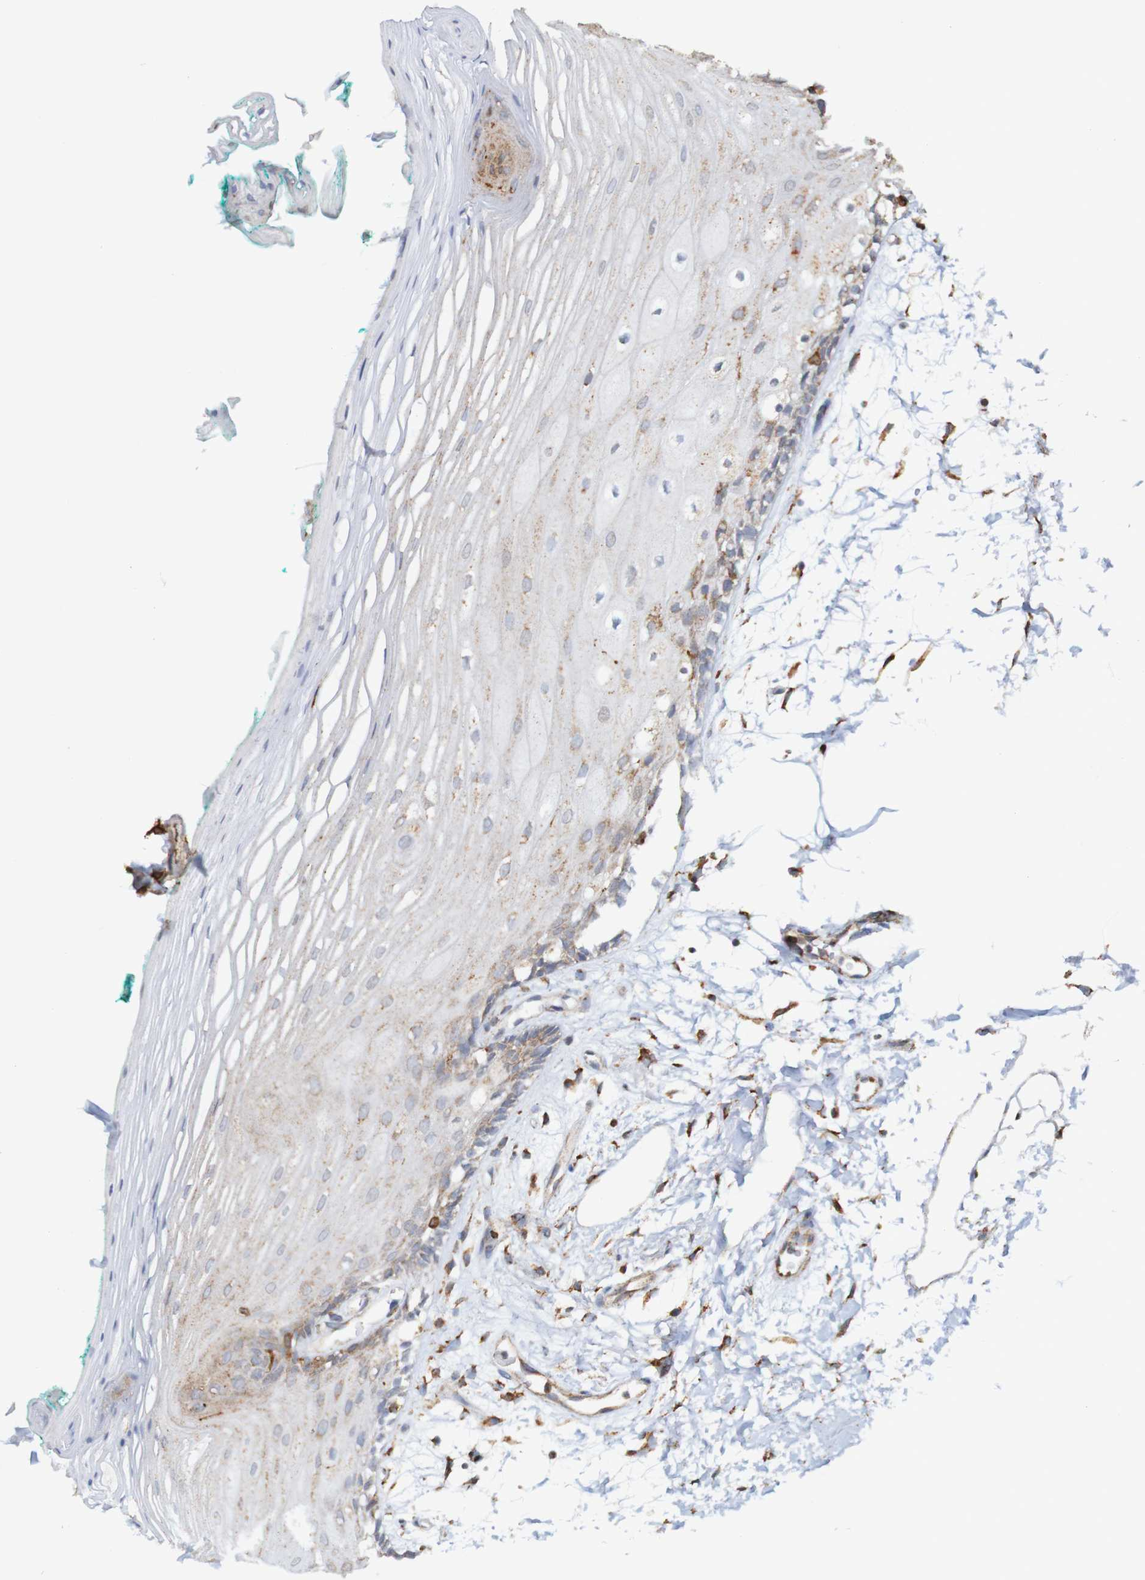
{"staining": {"intensity": "weak", "quantity": "25%-75%", "location": "cytoplasmic/membranous"}, "tissue": "oral mucosa", "cell_type": "Squamous epithelial cells", "image_type": "normal", "snomed": [{"axis": "morphology", "description": "Normal tissue, NOS"}, {"axis": "topography", "description": "Skeletal muscle"}, {"axis": "topography", "description": "Oral tissue"}, {"axis": "topography", "description": "Peripheral nerve tissue"}], "caption": "High-power microscopy captured an immunohistochemistry (IHC) micrograph of normal oral mucosa, revealing weak cytoplasmic/membranous staining in approximately 25%-75% of squamous epithelial cells. The protein of interest is stained brown, and the nuclei are stained in blue (DAB (3,3'-diaminobenzidine) IHC with brightfield microscopy, high magnification).", "gene": "PDIA3", "patient": {"sex": "female", "age": 84}}